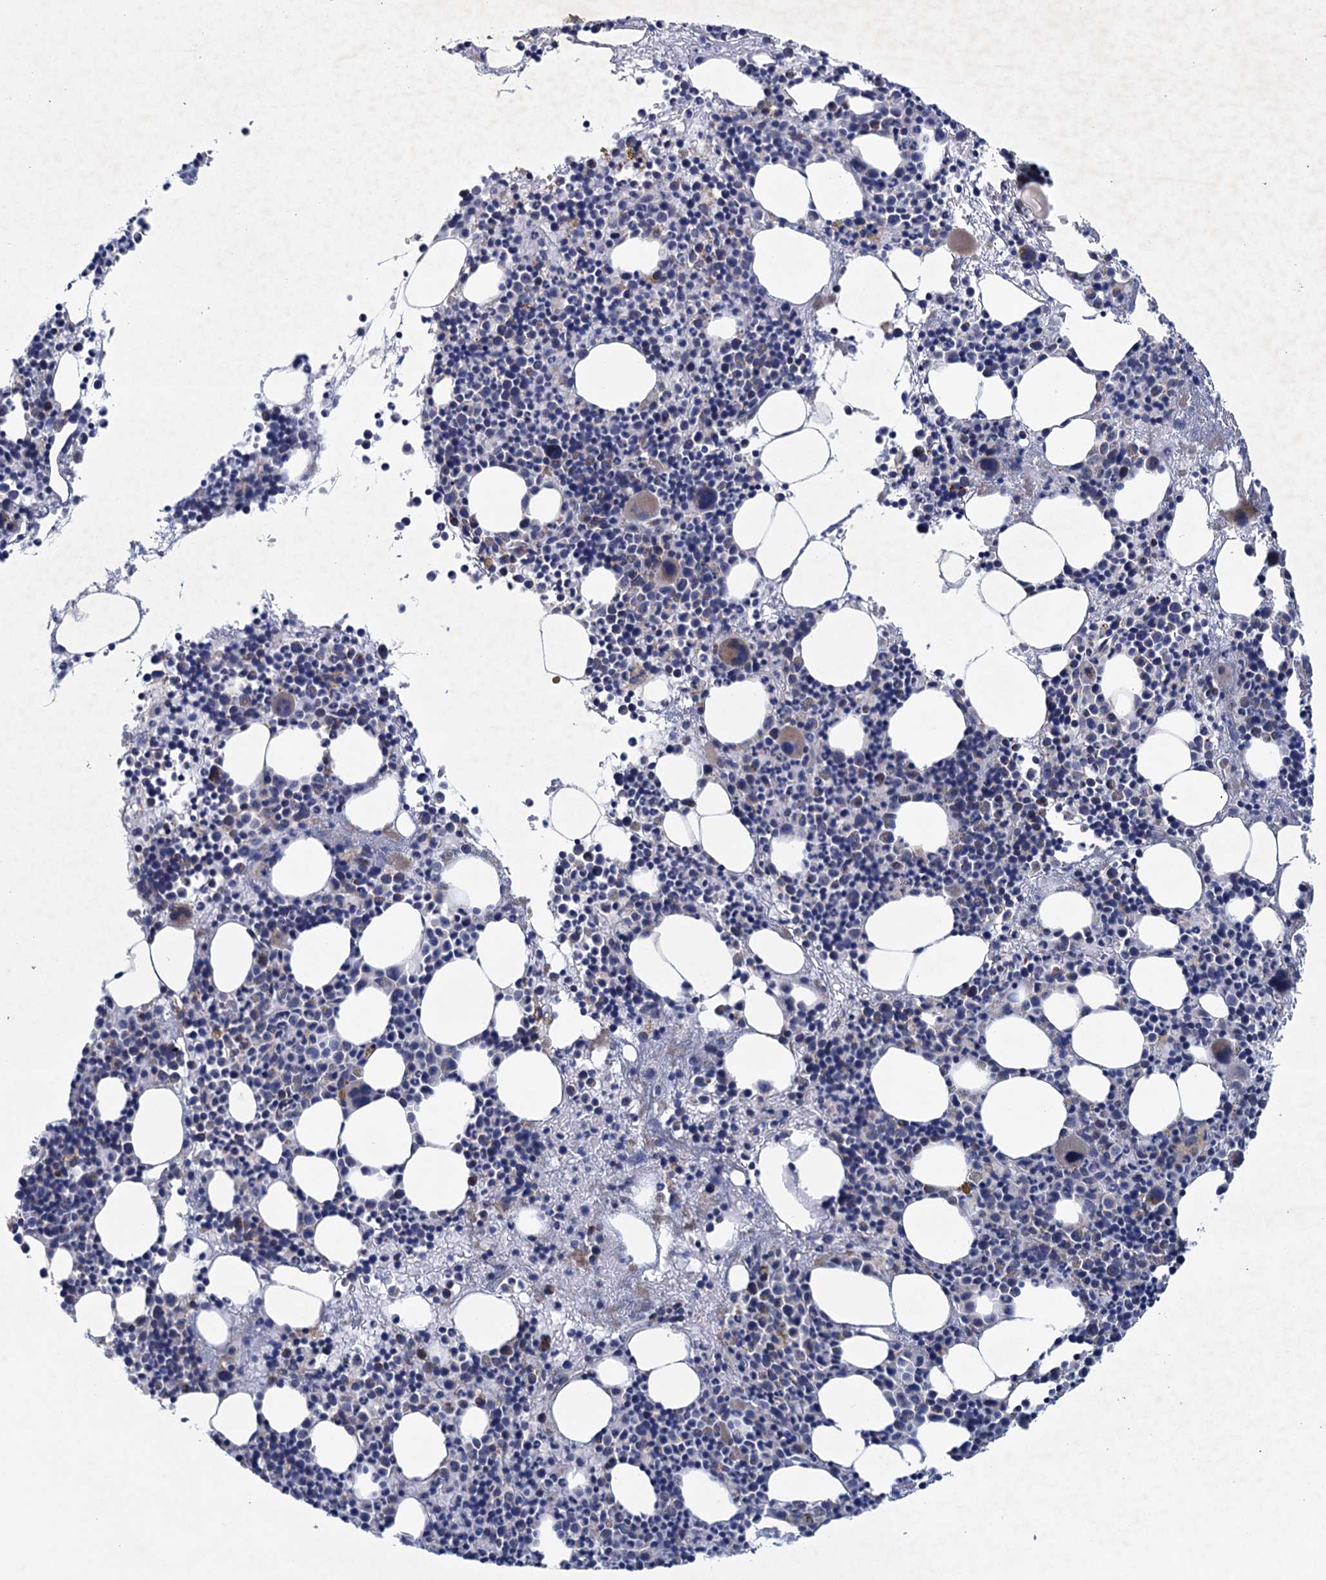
{"staining": {"intensity": "moderate", "quantity": "<25%", "location": "cytoplasmic/membranous"}, "tissue": "bone marrow", "cell_type": "Hematopoietic cells", "image_type": "normal", "snomed": [{"axis": "morphology", "description": "Normal tissue, NOS"}, {"axis": "topography", "description": "Bone marrow"}], "caption": "IHC of unremarkable bone marrow displays low levels of moderate cytoplasmic/membranous staining in about <25% of hematopoietic cells.", "gene": "GTPBP3", "patient": {"sex": "male", "age": 51}}